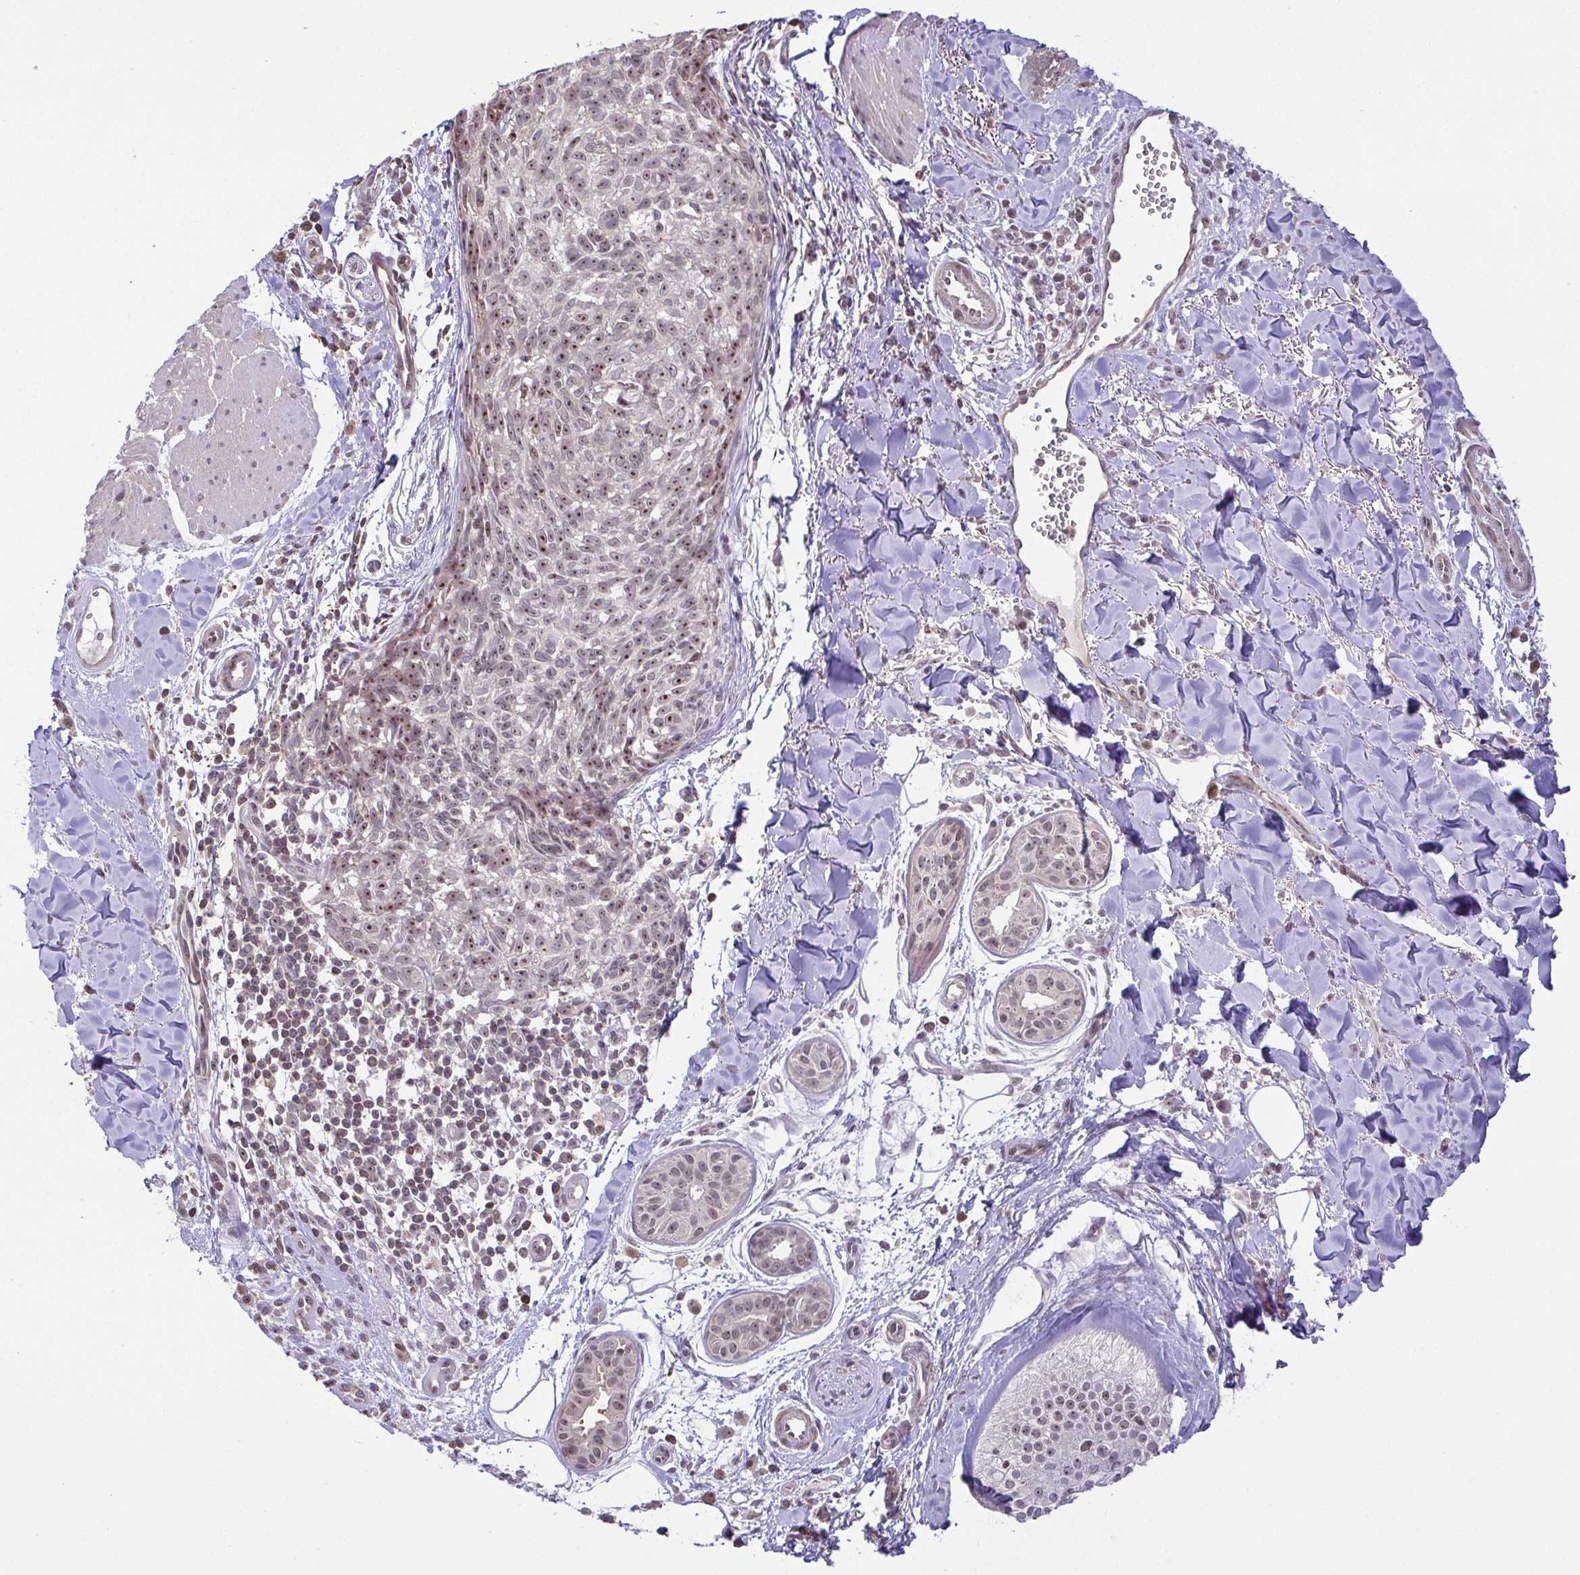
{"staining": {"intensity": "moderate", "quantity": "25%-75%", "location": "nuclear"}, "tissue": "melanoma", "cell_type": "Tumor cells", "image_type": "cancer", "snomed": [{"axis": "morphology", "description": "Malignant melanoma, NOS"}, {"axis": "topography", "description": "Skin"}], "caption": "This micrograph shows immunohistochemistry (IHC) staining of human melanoma, with medium moderate nuclear staining in approximately 25%-75% of tumor cells.", "gene": "RSL24D1", "patient": {"sex": "male", "age": 48}}